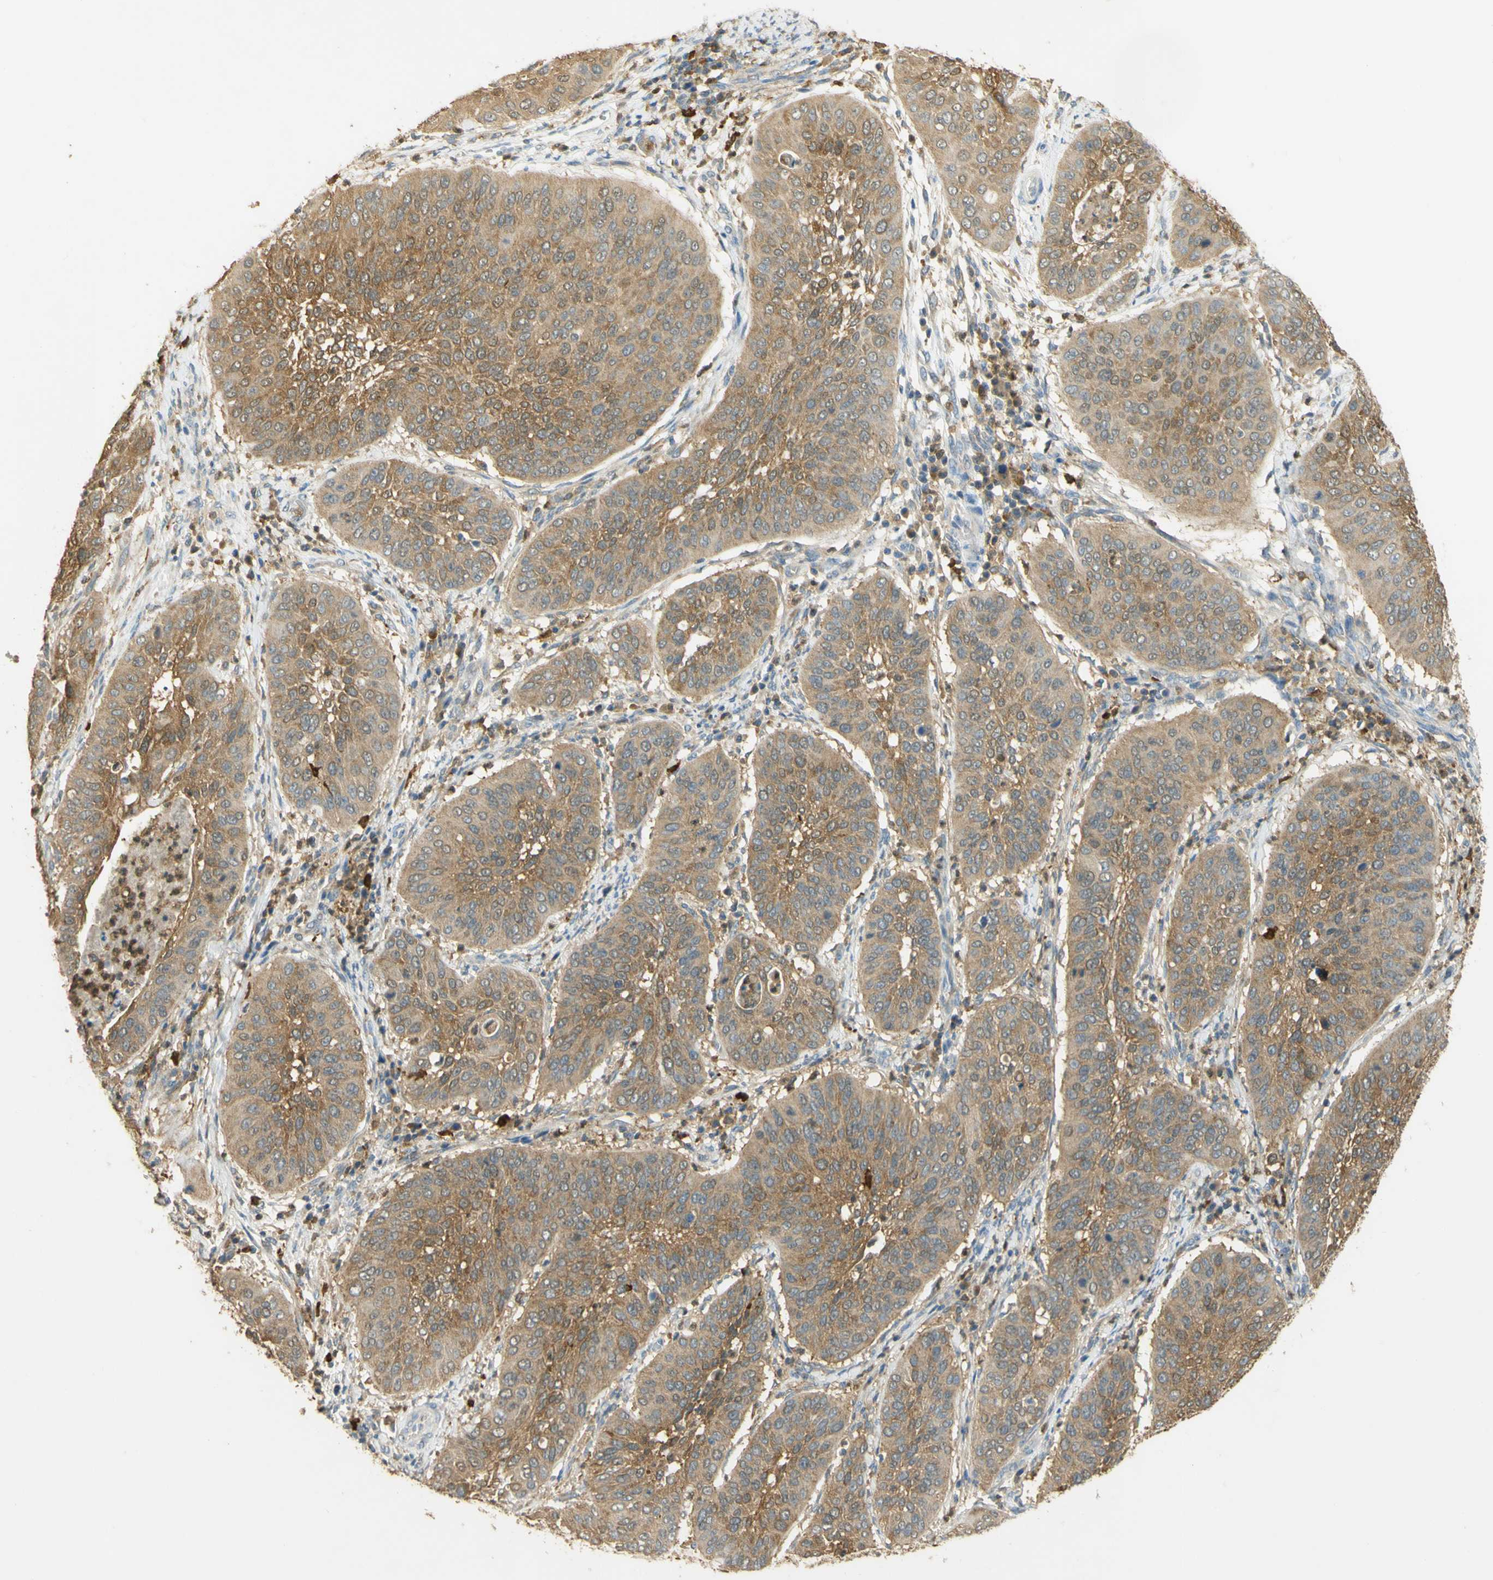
{"staining": {"intensity": "moderate", "quantity": ">75%", "location": "cytoplasmic/membranous"}, "tissue": "cervical cancer", "cell_type": "Tumor cells", "image_type": "cancer", "snomed": [{"axis": "morphology", "description": "Normal tissue, NOS"}, {"axis": "morphology", "description": "Squamous cell carcinoma, NOS"}, {"axis": "topography", "description": "Cervix"}], "caption": "Immunohistochemical staining of cervical cancer exhibits moderate cytoplasmic/membranous protein positivity in about >75% of tumor cells.", "gene": "PAK1", "patient": {"sex": "female", "age": 39}}